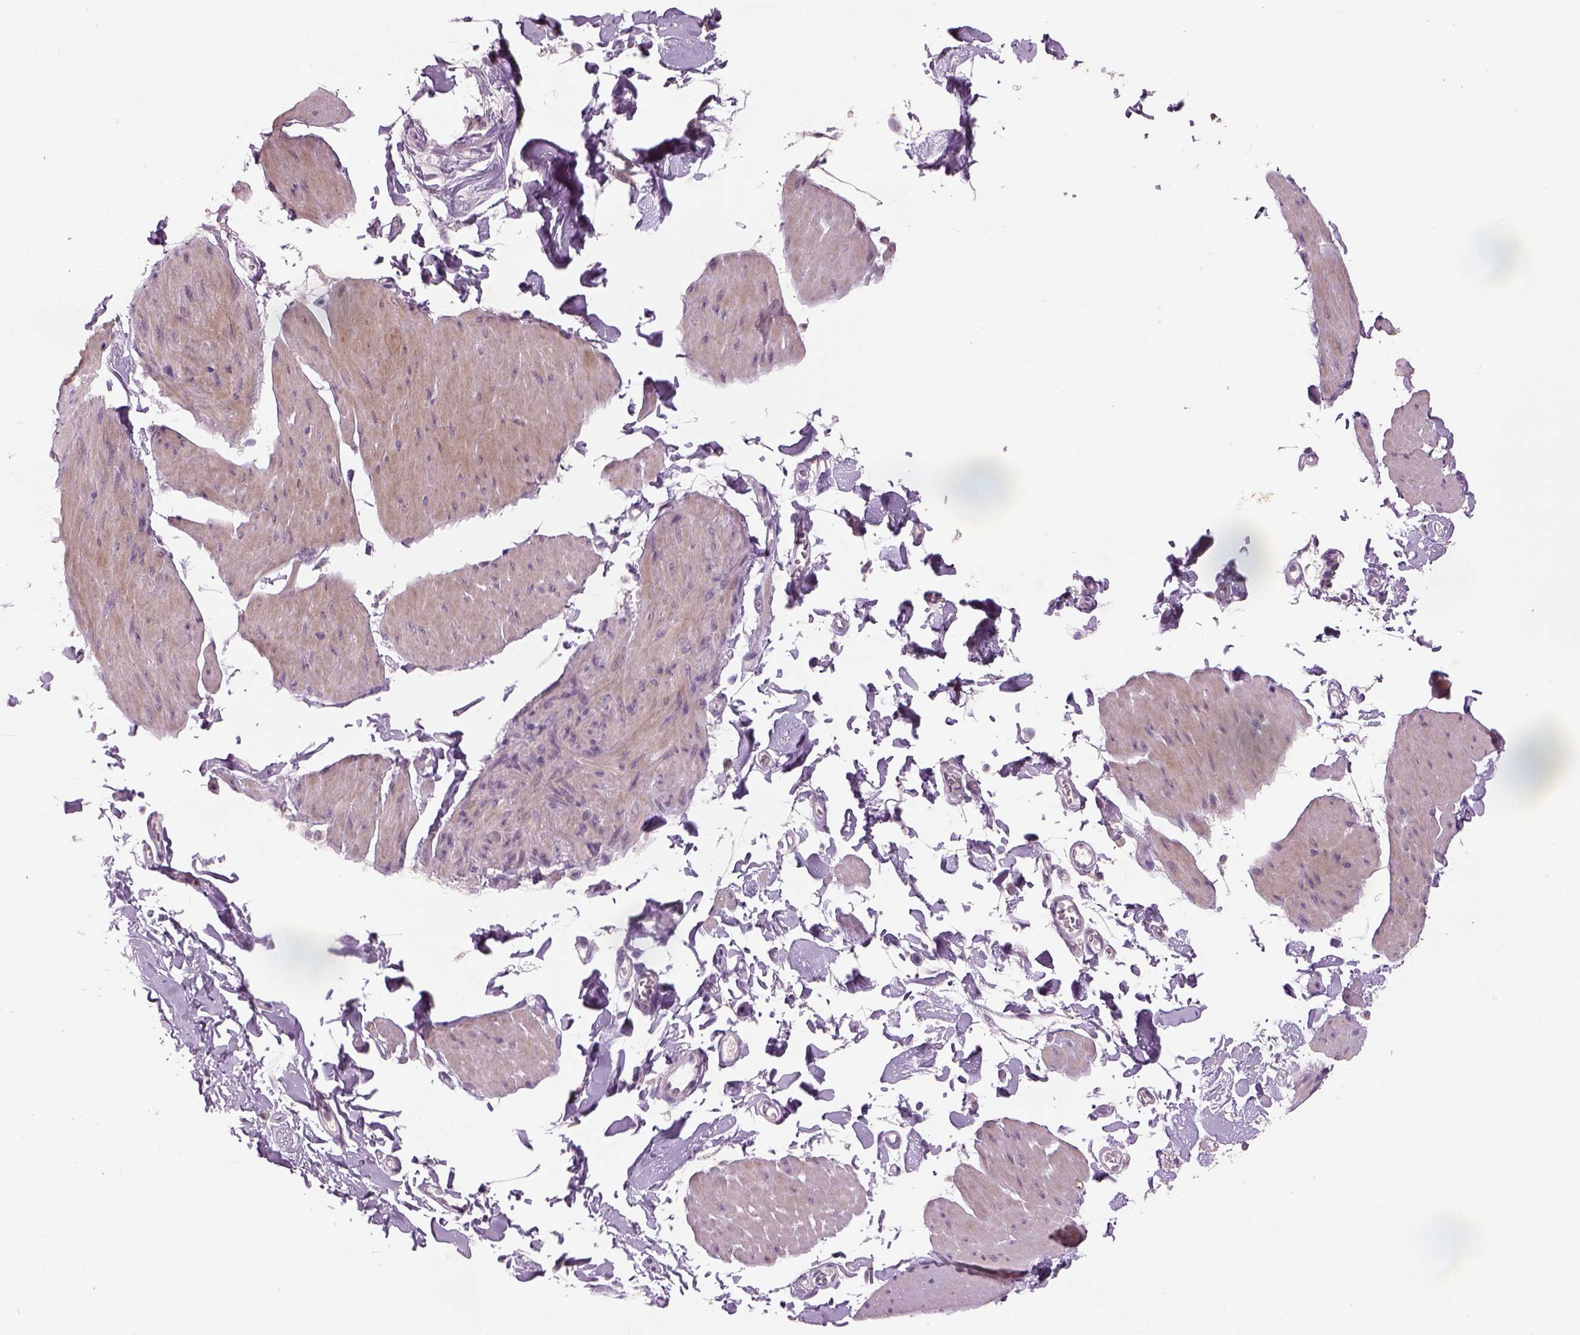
{"staining": {"intensity": "weak", "quantity": "<25%", "location": "cytoplasmic/membranous"}, "tissue": "smooth muscle", "cell_type": "Smooth muscle cells", "image_type": "normal", "snomed": [{"axis": "morphology", "description": "Normal tissue, NOS"}, {"axis": "topography", "description": "Adipose tissue"}, {"axis": "topography", "description": "Smooth muscle"}, {"axis": "topography", "description": "Peripheral nerve tissue"}], "caption": "Immunohistochemistry (IHC) photomicrograph of normal smooth muscle: human smooth muscle stained with DAB reveals no significant protein expression in smooth muscle cells.", "gene": "GDNF", "patient": {"sex": "male", "age": 83}}